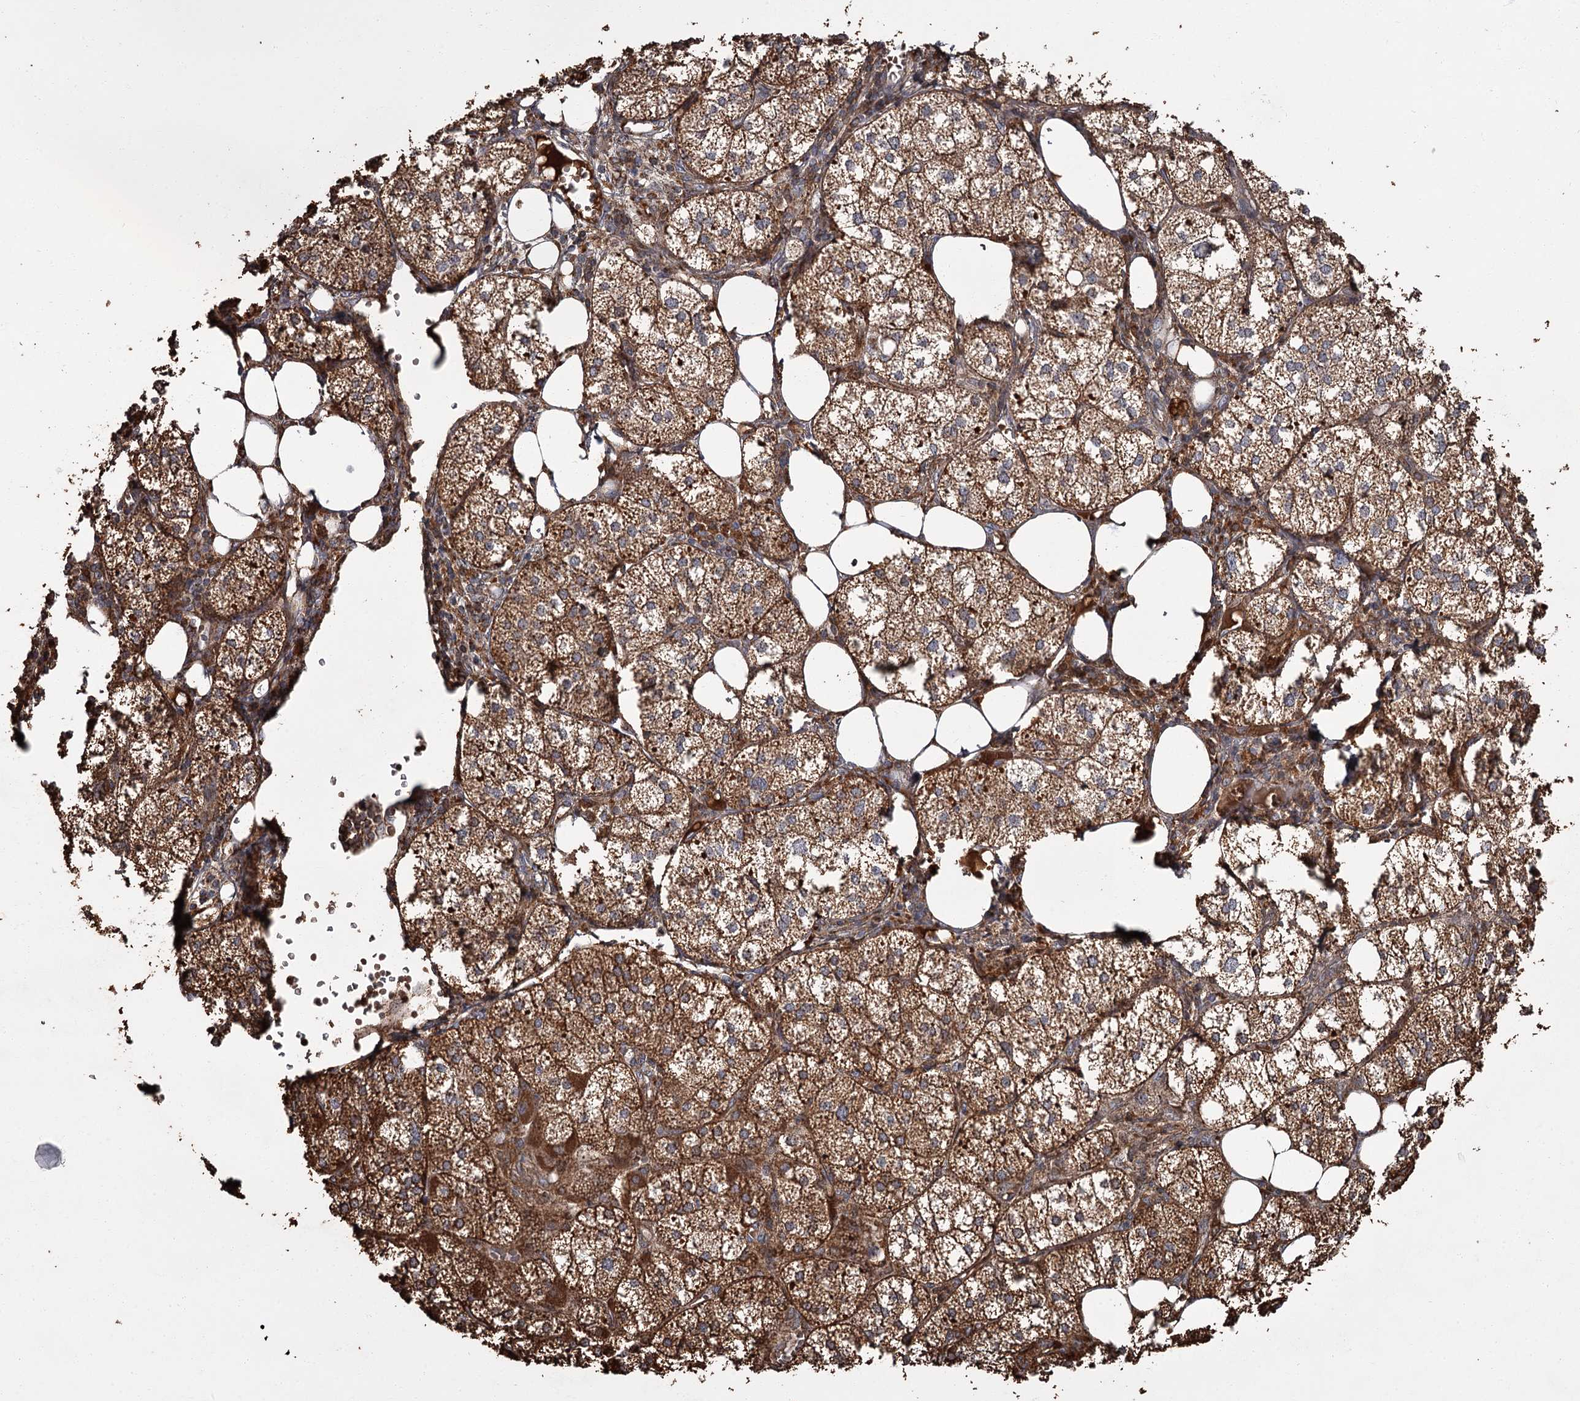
{"staining": {"intensity": "strong", "quantity": ">75%", "location": "cytoplasmic/membranous"}, "tissue": "adrenal gland", "cell_type": "Glandular cells", "image_type": "normal", "snomed": [{"axis": "morphology", "description": "Normal tissue, NOS"}, {"axis": "topography", "description": "Adrenal gland"}], "caption": "Immunohistochemical staining of unremarkable human adrenal gland shows strong cytoplasmic/membranous protein expression in about >75% of glandular cells.", "gene": "THAP9", "patient": {"sex": "female", "age": 61}}